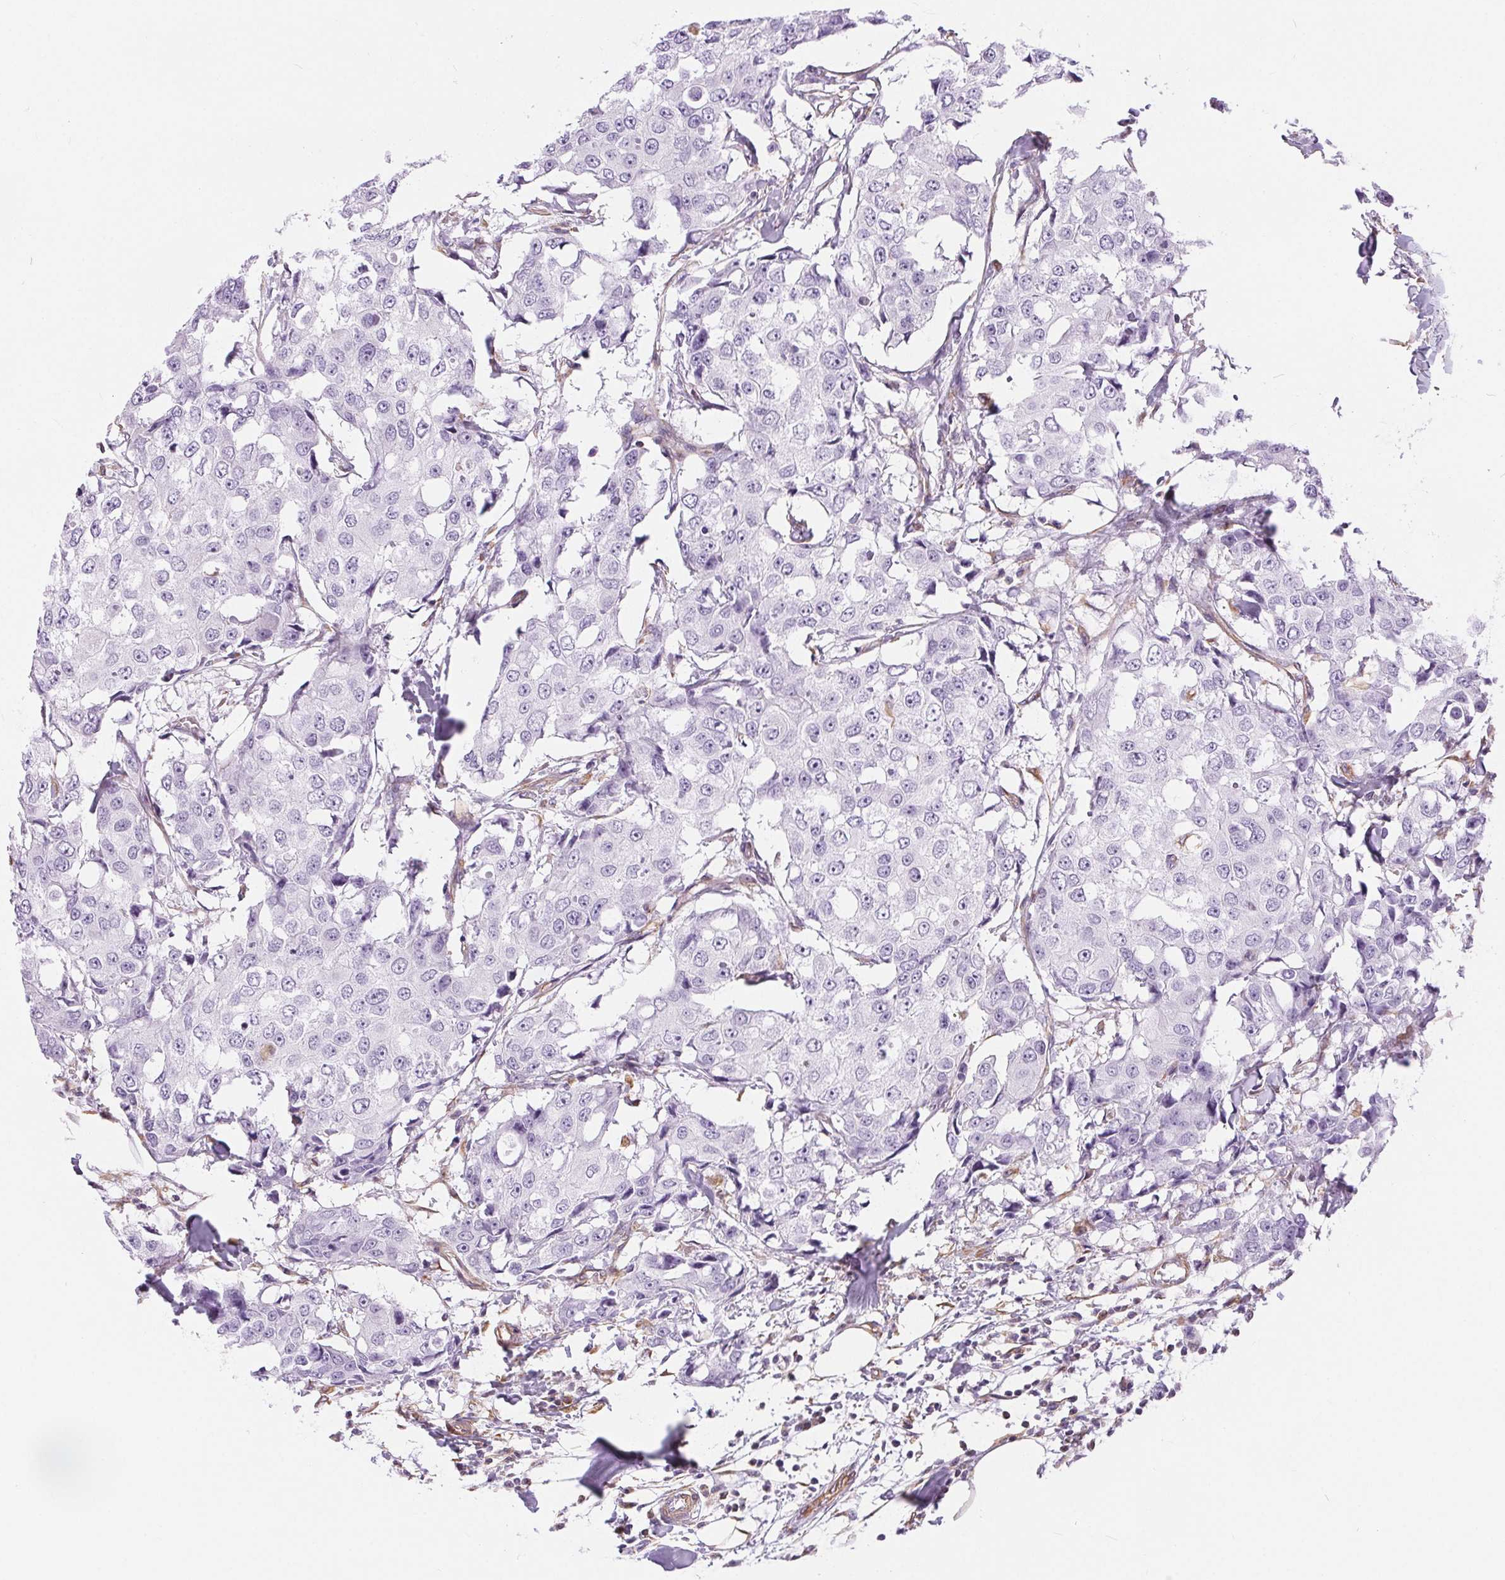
{"staining": {"intensity": "negative", "quantity": "none", "location": "none"}, "tissue": "breast cancer", "cell_type": "Tumor cells", "image_type": "cancer", "snomed": [{"axis": "morphology", "description": "Duct carcinoma"}, {"axis": "topography", "description": "Breast"}], "caption": "This is an immunohistochemistry micrograph of human infiltrating ductal carcinoma (breast). There is no expression in tumor cells.", "gene": "GFAP", "patient": {"sex": "female", "age": 27}}